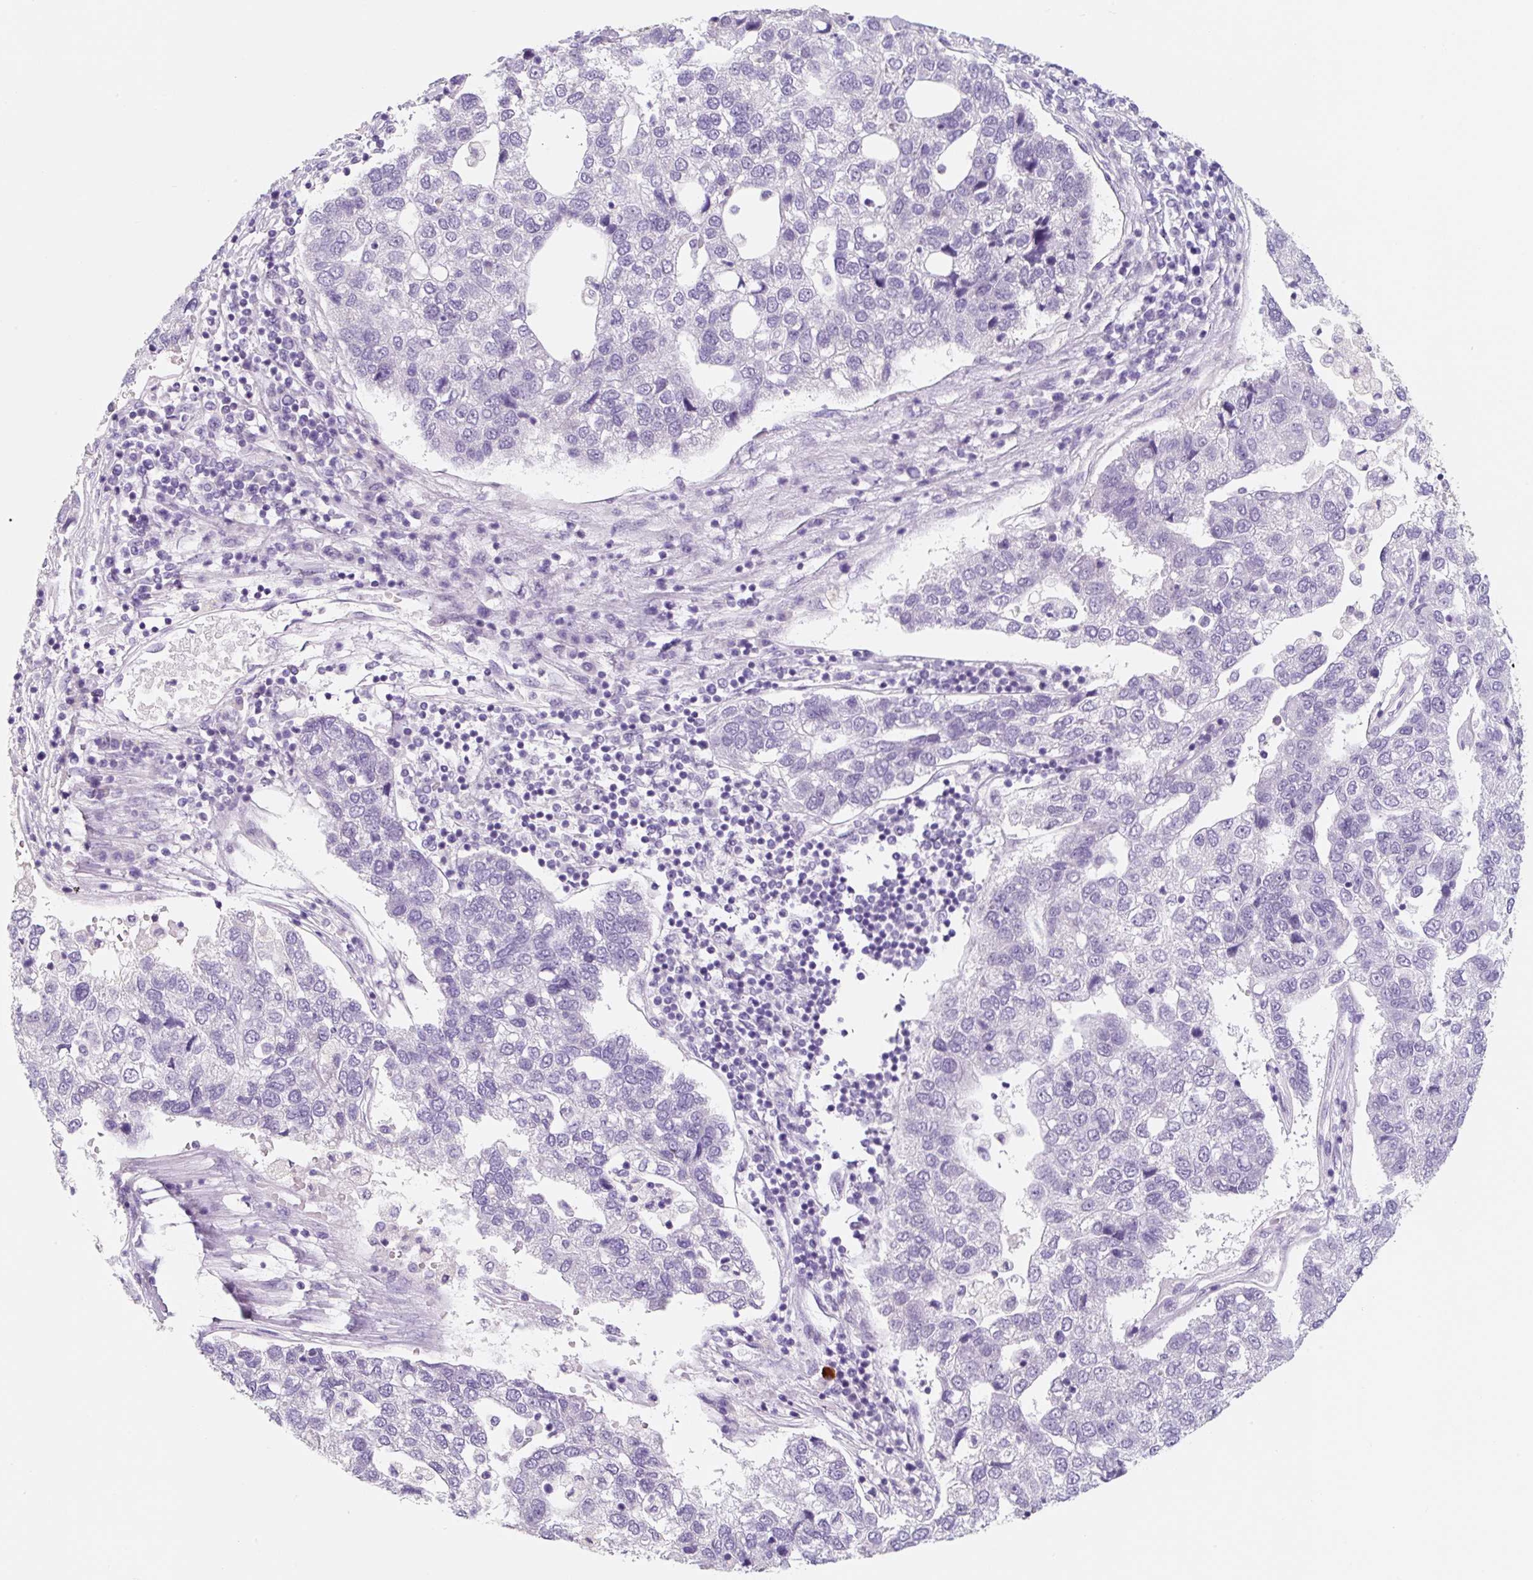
{"staining": {"intensity": "negative", "quantity": "none", "location": "none"}, "tissue": "pancreatic cancer", "cell_type": "Tumor cells", "image_type": "cancer", "snomed": [{"axis": "morphology", "description": "Adenocarcinoma, NOS"}, {"axis": "topography", "description": "Pancreas"}], "caption": "This is an IHC image of human pancreatic adenocarcinoma. There is no positivity in tumor cells.", "gene": "SYP", "patient": {"sex": "female", "age": 61}}